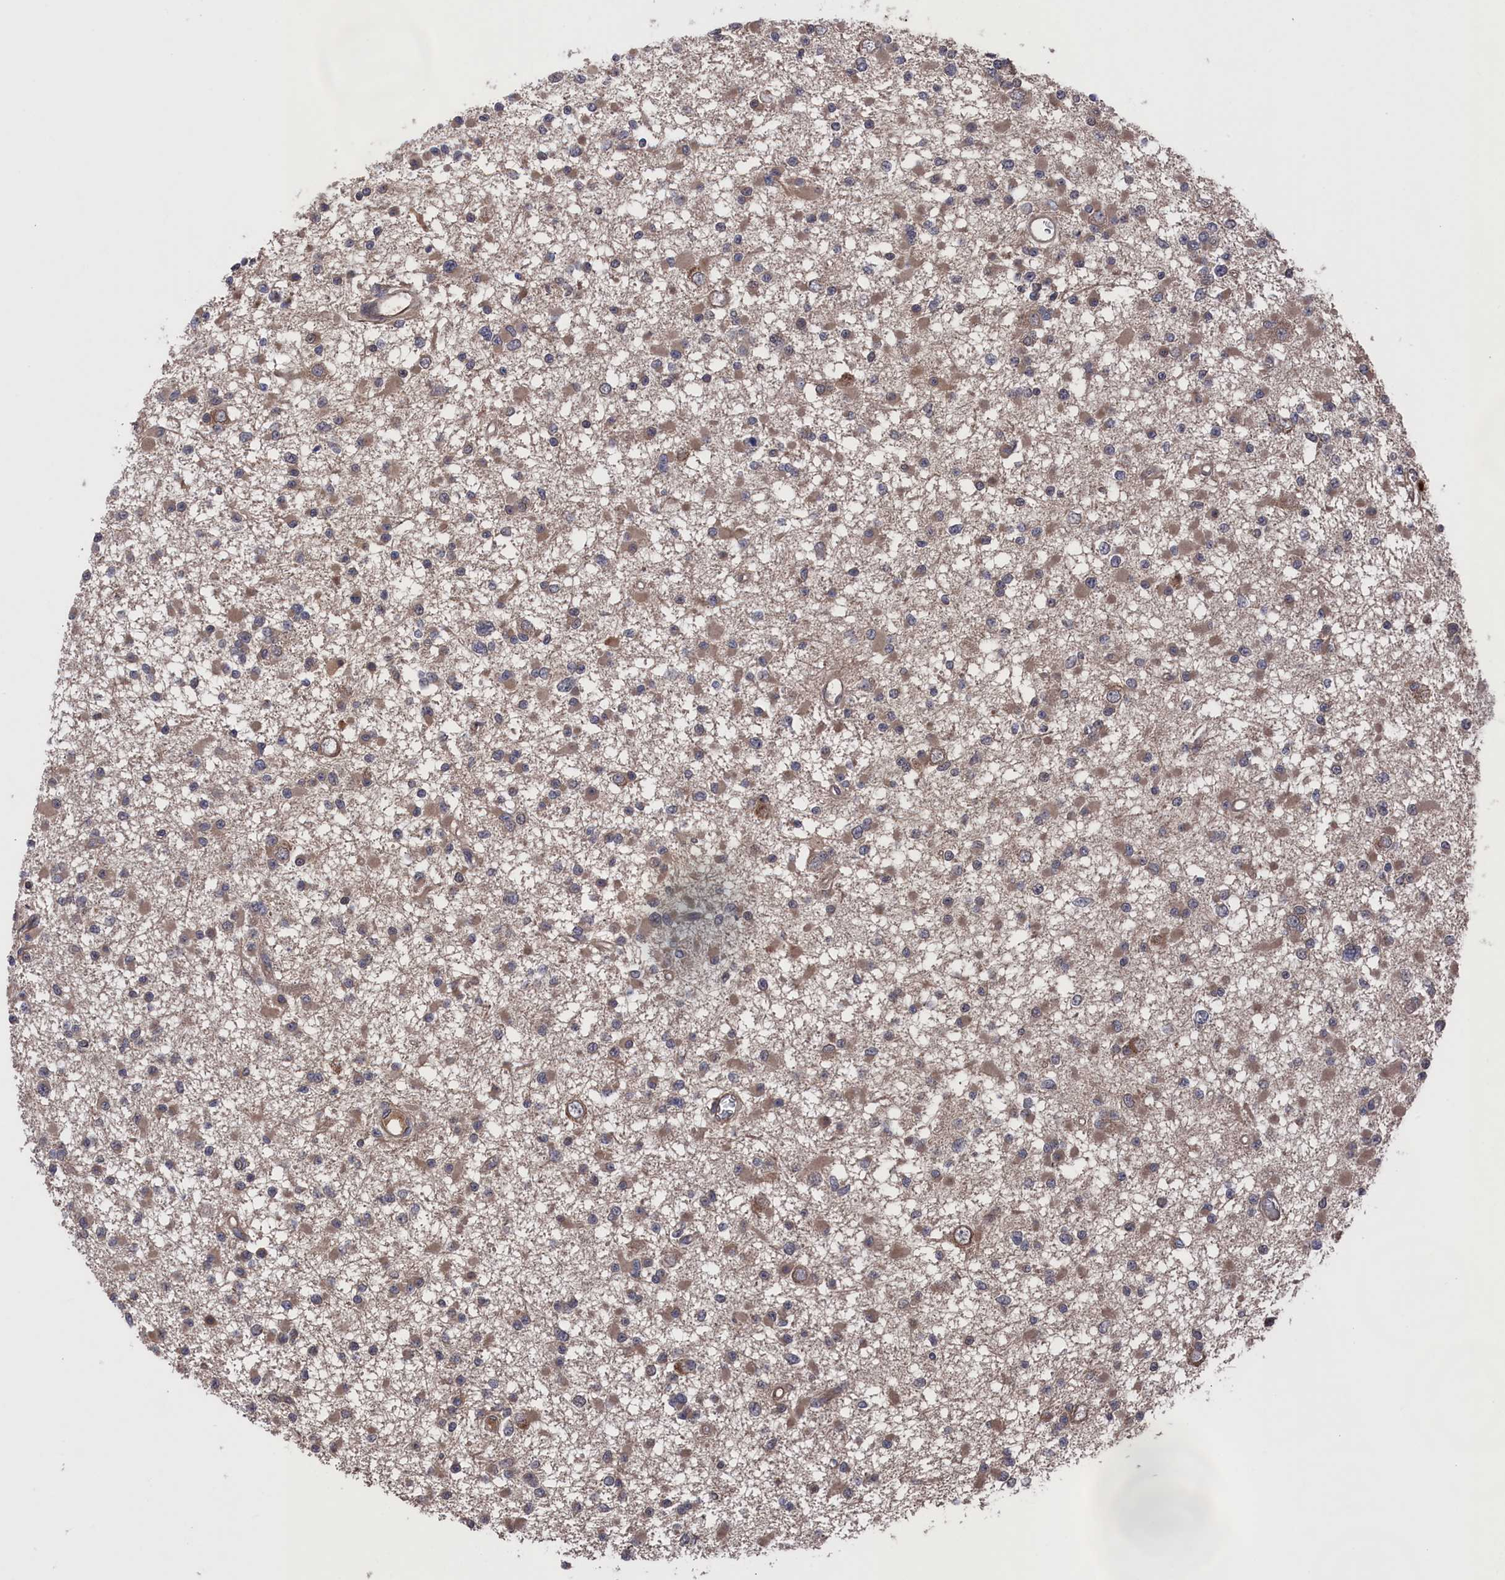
{"staining": {"intensity": "moderate", "quantity": "25%-75%", "location": "cytoplasmic/membranous"}, "tissue": "glioma", "cell_type": "Tumor cells", "image_type": "cancer", "snomed": [{"axis": "morphology", "description": "Glioma, malignant, Low grade"}, {"axis": "topography", "description": "Brain"}], "caption": "Immunohistochemistry (DAB (3,3'-diaminobenzidine)) staining of glioma reveals moderate cytoplasmic/membranous protein expression in approximately 25%-75% of tumor cells. (DAB (3,3'-diaminobenzidine) IHC, brown staining for protein, blue staining for nuclei).", "gene": "NUTF2", "patient": {"sex": "female", "age": 22}}